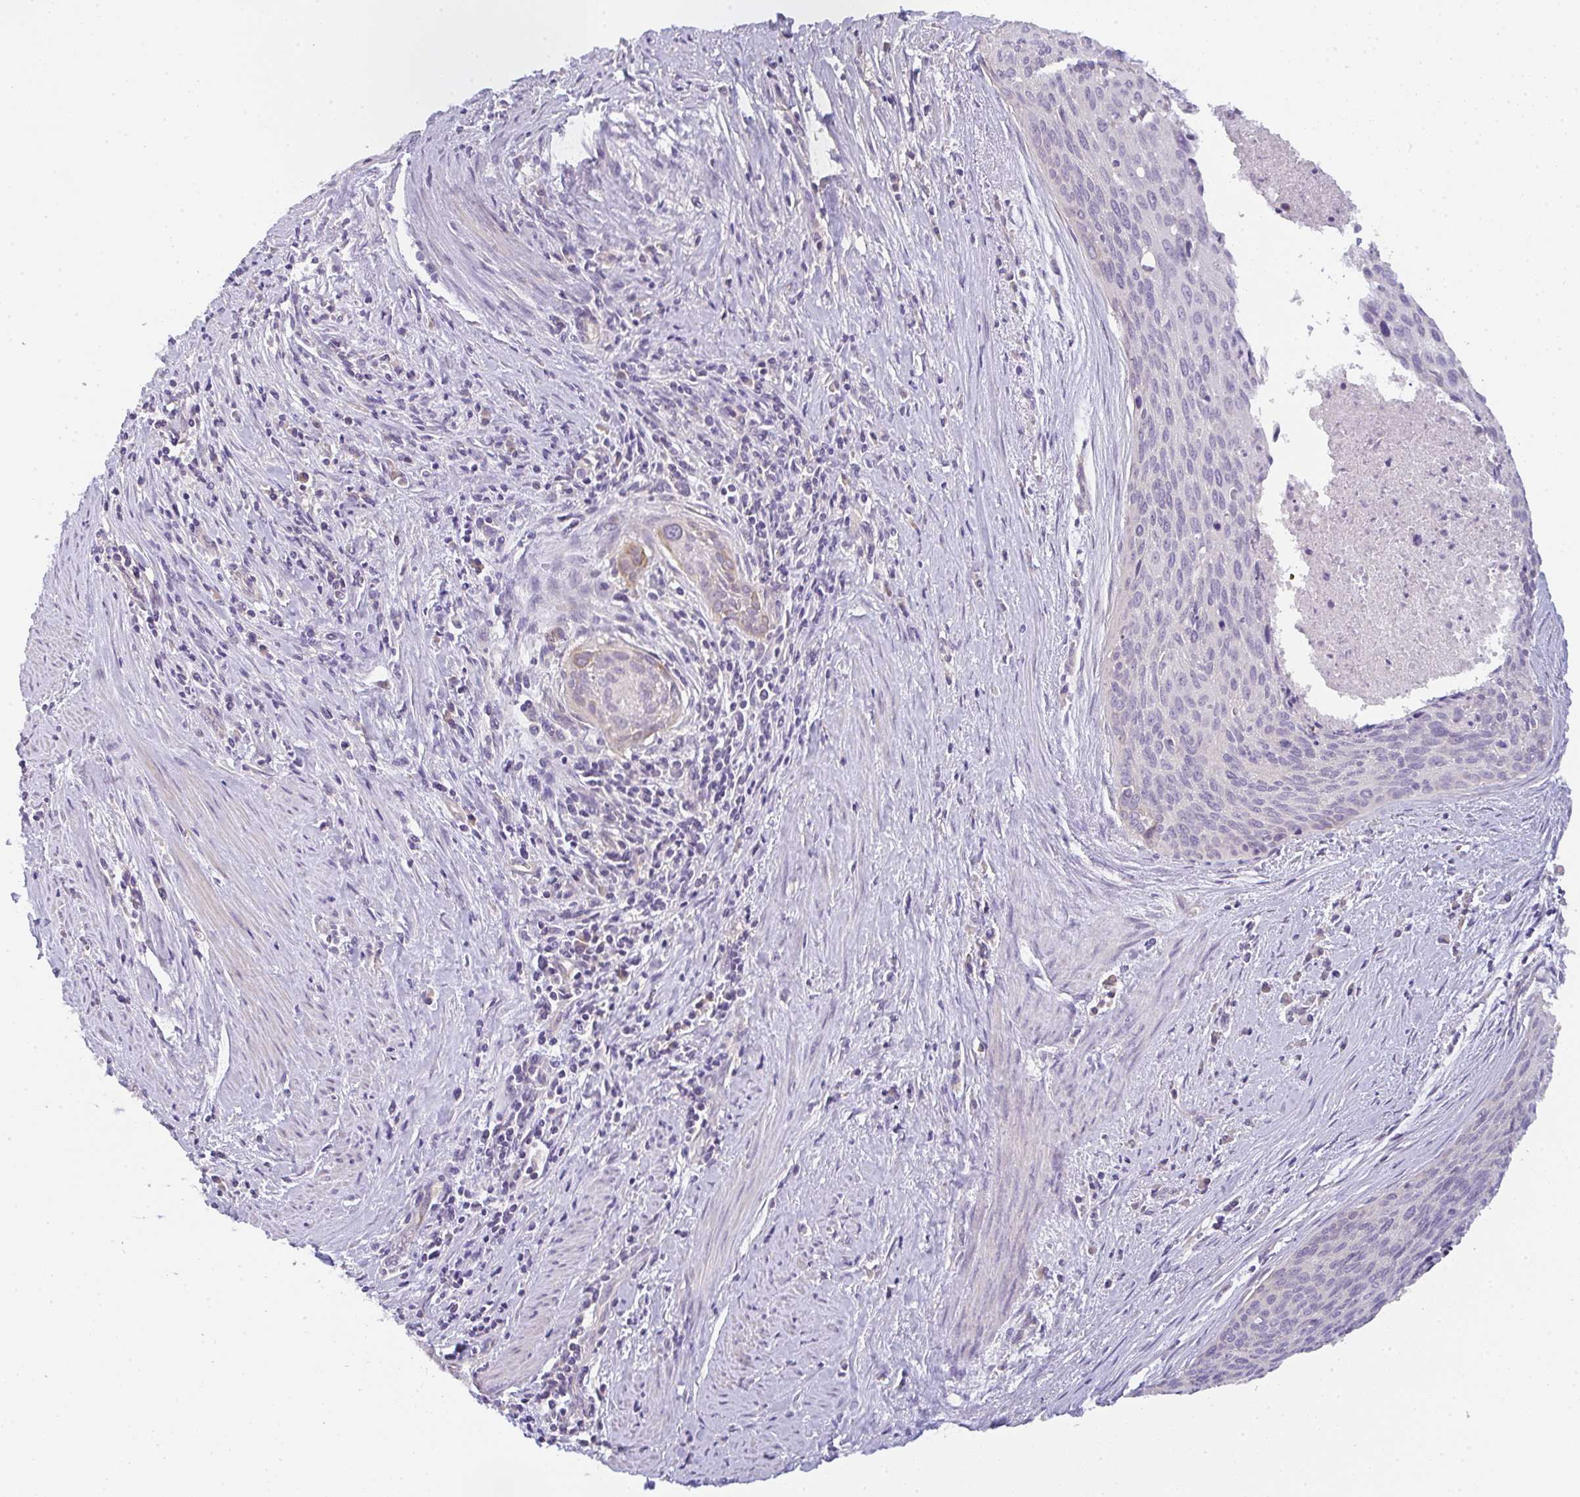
{"staining": {"intensity": "weak", "quantity": "<25%", "location": "cytoplasmic/membranous"}, "tissue": "cervical cancer", "cell_type": "Tumor cells", "image_type": "cancer", "snomed": [{"axis": "morphology", "description": "Squamous cell carcinoma, NOS"}, {"axis": "topography", "description": "Cervix"}], "caption": "Tumor cells show no significant protein expression in squamous cell carcinoma (cervical).", "gene": "FILIP1", "patient": {"sex": "female", "age": 55}}